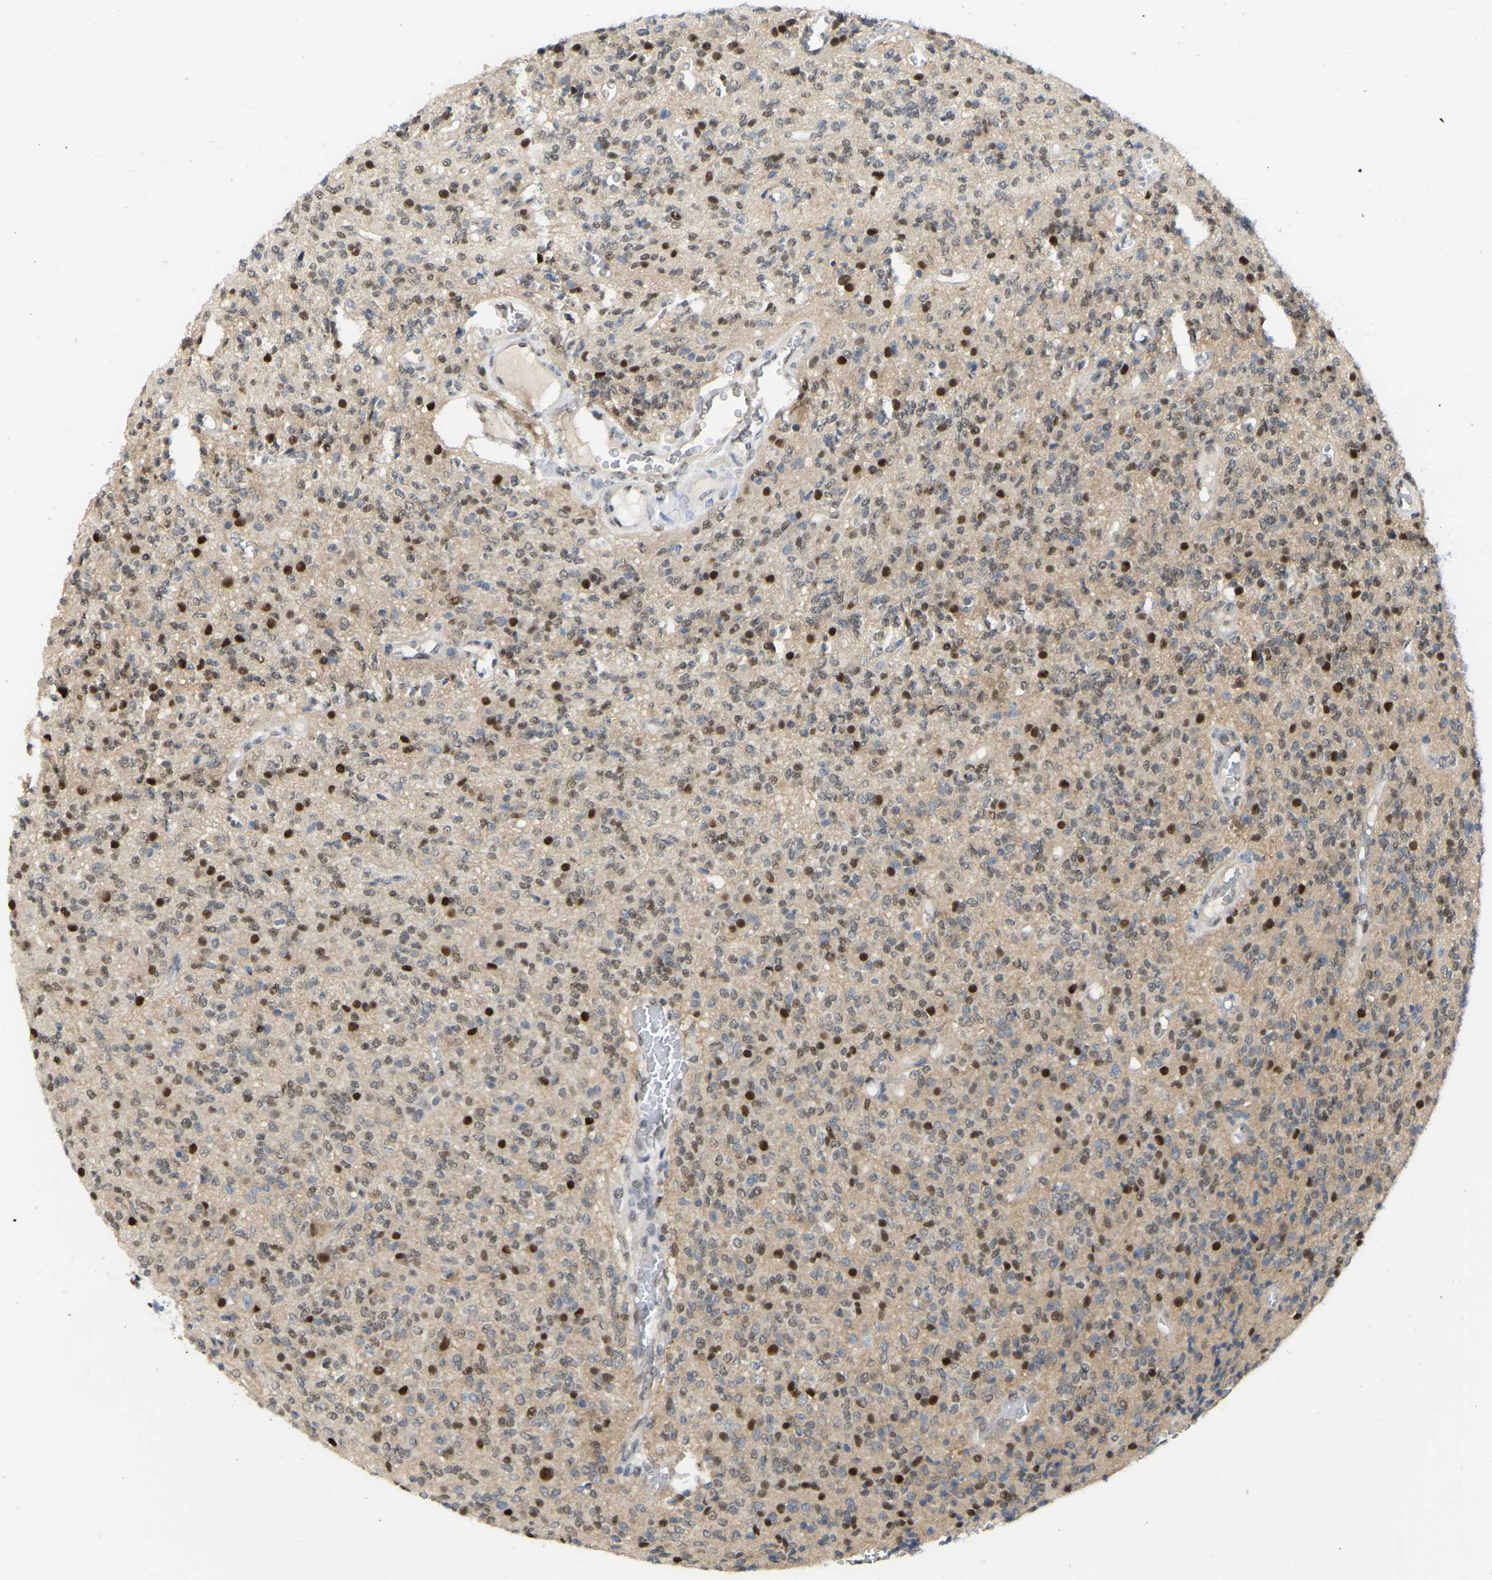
{"staining": {"intensity": "moderate", "quantity": "25%-75%", "location": "nuclear"}, "tissue": "glioma", "cell_type": "Tumor cells", "image_type": "cancer", "snomed": [{"axis": "morphology", "description": "Glioma, malignant, High grade"}, {"axis": "topography", "description": "Brain"}], "caption": "Immunohistochemical staining of high-grade glioma (malignant) displays moderate nuclear protein staining in approximately 25%-75% of tumor cells.", "gene": "KLRG2", "patient": {"sex": "male", "age": 34}}